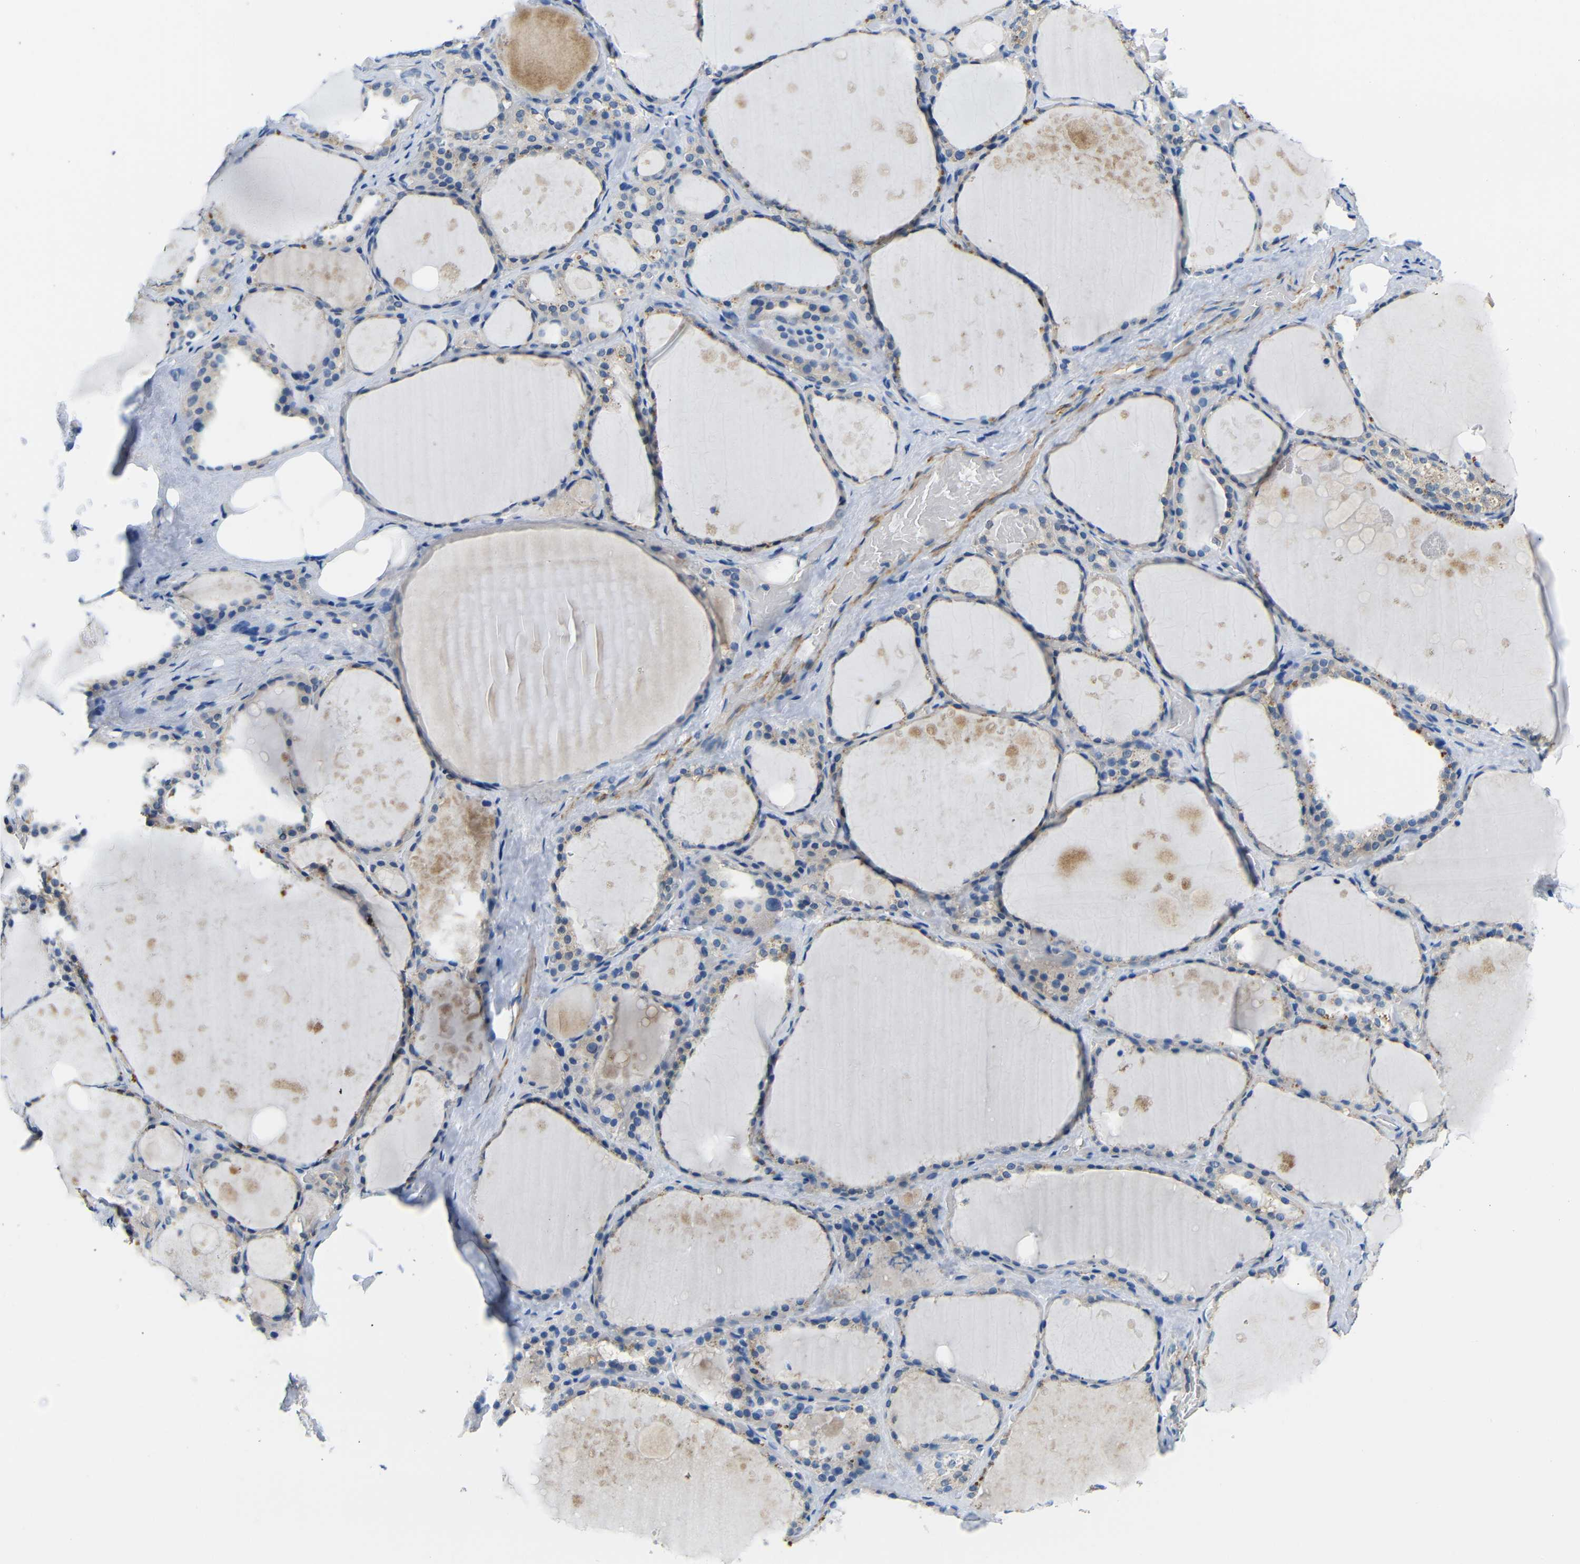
{"staining": {"intensity": "weak", "quantity": "25%-75%", "location": "cytoplasmic/membranous"}, "tissue": "thyroid gland", "cell_type": "Glandular cells", "image_type": "normal", "snomed": [{"axis": "morphology", "description": "Normal tissue, NOS"}, {"axis": "topography", "description": "Thyroid gland"}], "caption": "This photomicrograph displays immunohistochemistry staining of normal human thyroid gland, with low weak cytoplasmic/membranous positivity in about 25%-75% of glandular cells.", "gene": "NEGR1", "patient": {"sex": "male", "age": 61}}